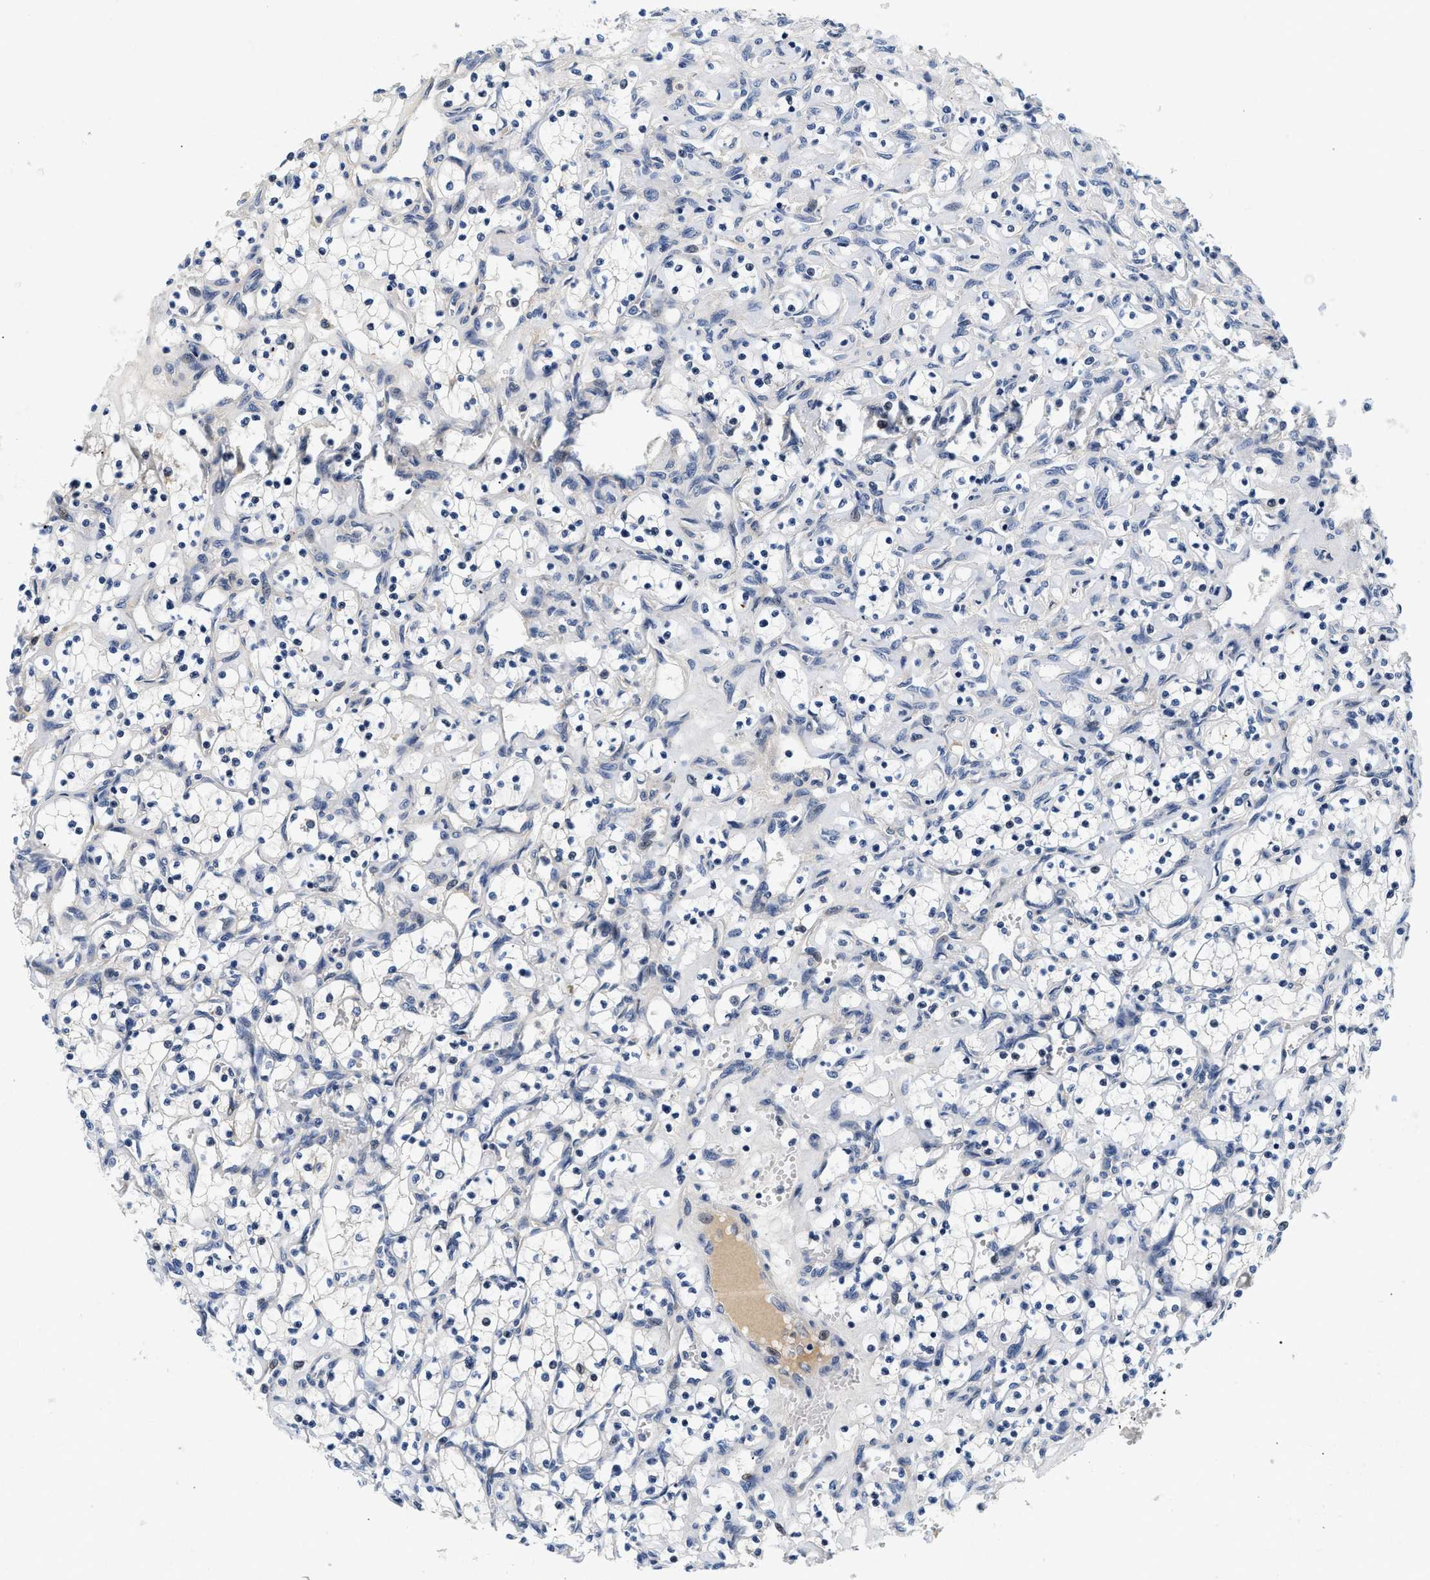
{"staining": {"intensity": "negative", "quantity": "none", "location": "none"}, "tissue": "renal cancer", "cell_type": "Tumor cells", "image_type": "cancer", "snomed": [{"axis": "morphology", "description": "Adenocarcinoma, NOS"}, {"axis": "topography", "description": "Kidney"}], "caption": "IHC micrograph of human adenocarcinoma (renal) stained for a protein (brown), which displays no positivity in tumor cells.", "gene": "PDP1", "patient": {"sex": "female", "age": 69}}